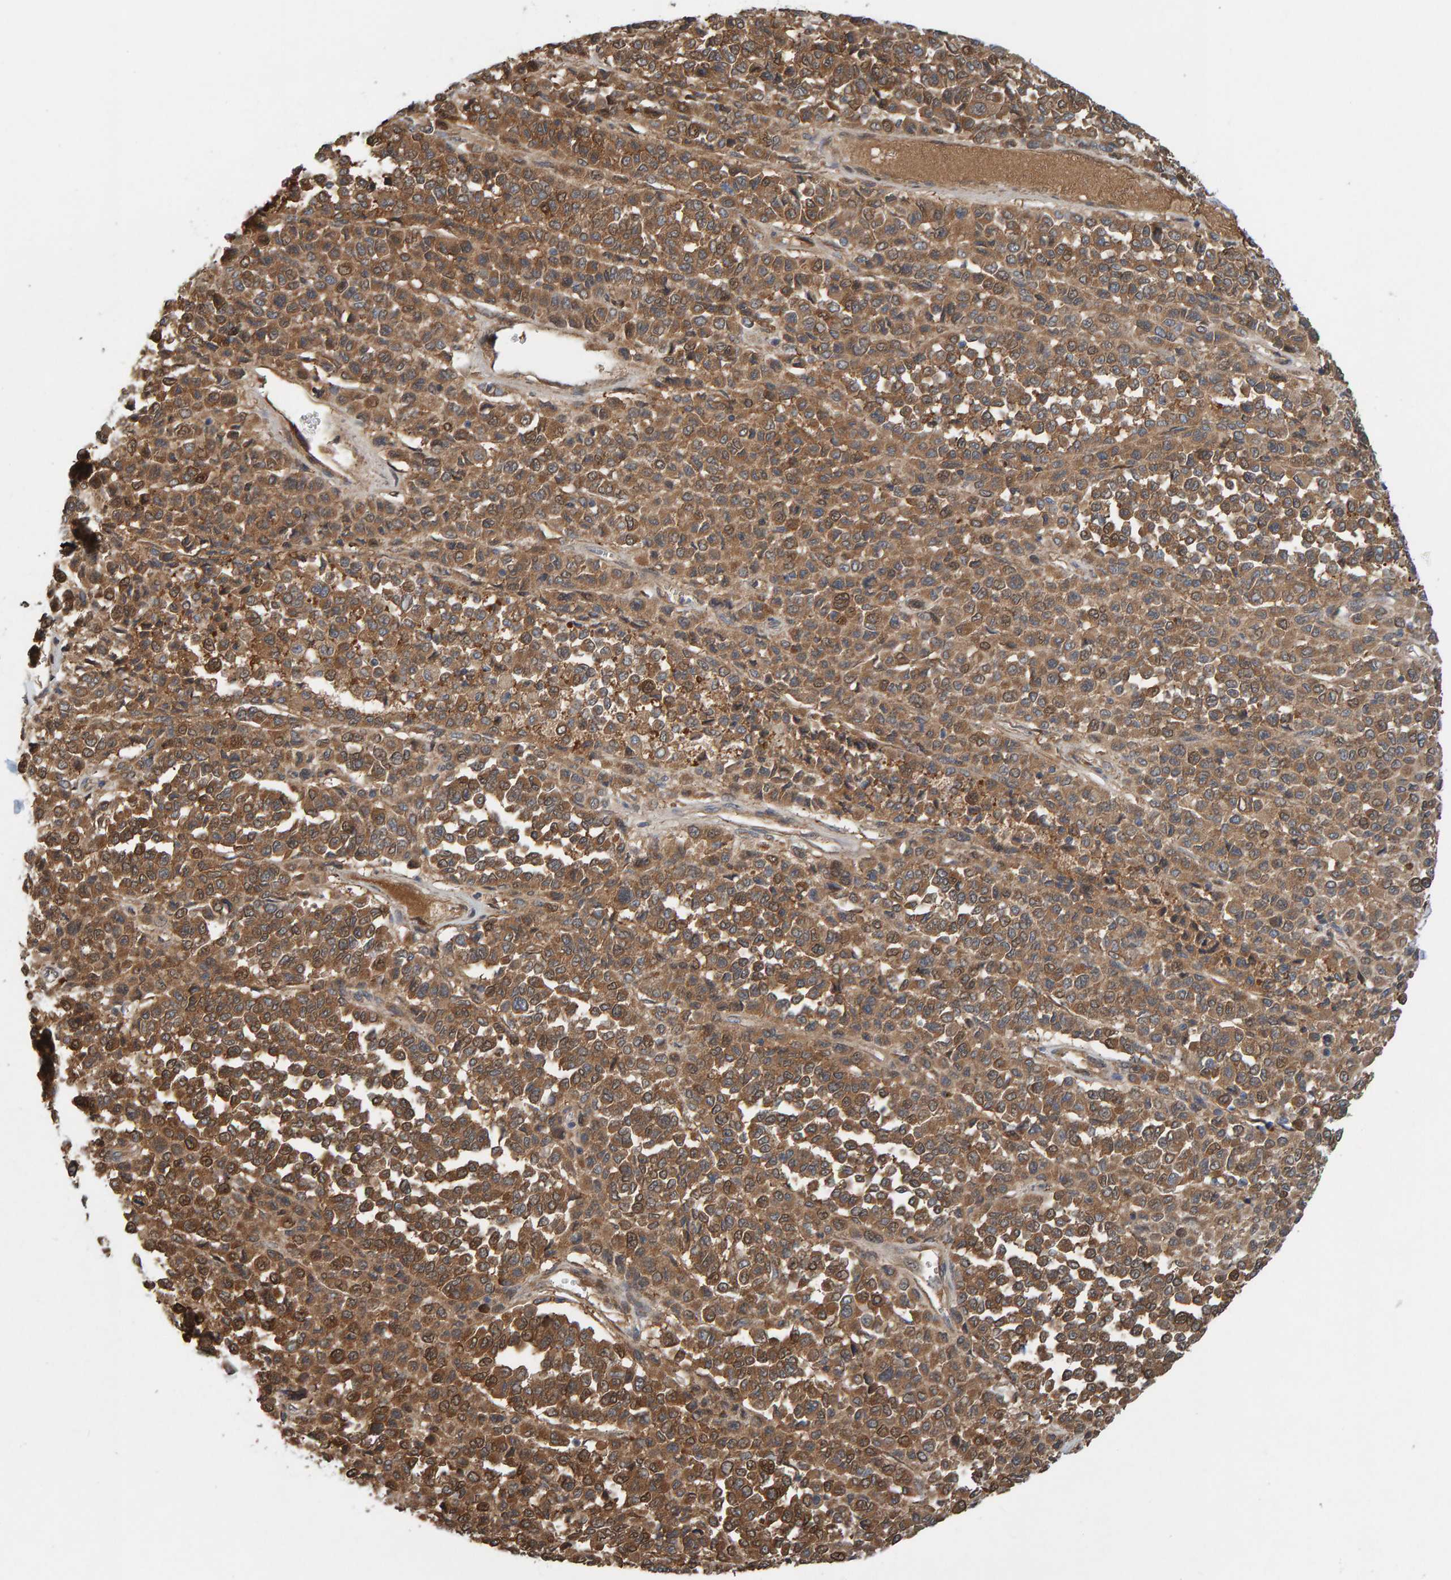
{"staining": {"intensity": "moderate", "quantity": ">75%", "location": "cytoplasmic/membranous"}, "tissue": "melanoma", "cell_type": "Tumor cells", "image_type": "cancer", "snomed": [{"axis": "morphology", "description": "Malignant melanoma, Metastatic site"}, {"axis": "topography", "description": "Pancreas"}], "caption": "IHC staining of melanoma, which exhibits medium levels of moderate cytoplasmic/membranous staining in about >75% of tumor cells indicating moderate cytoplasmic/membranous protein positivity. The staining was performed using DAB (brown) for protein detection and nuclei were counterstained in hematoxylin (blue).", "gene": "KIAA0753", "patient": {"sex": "female", "age": 30}}